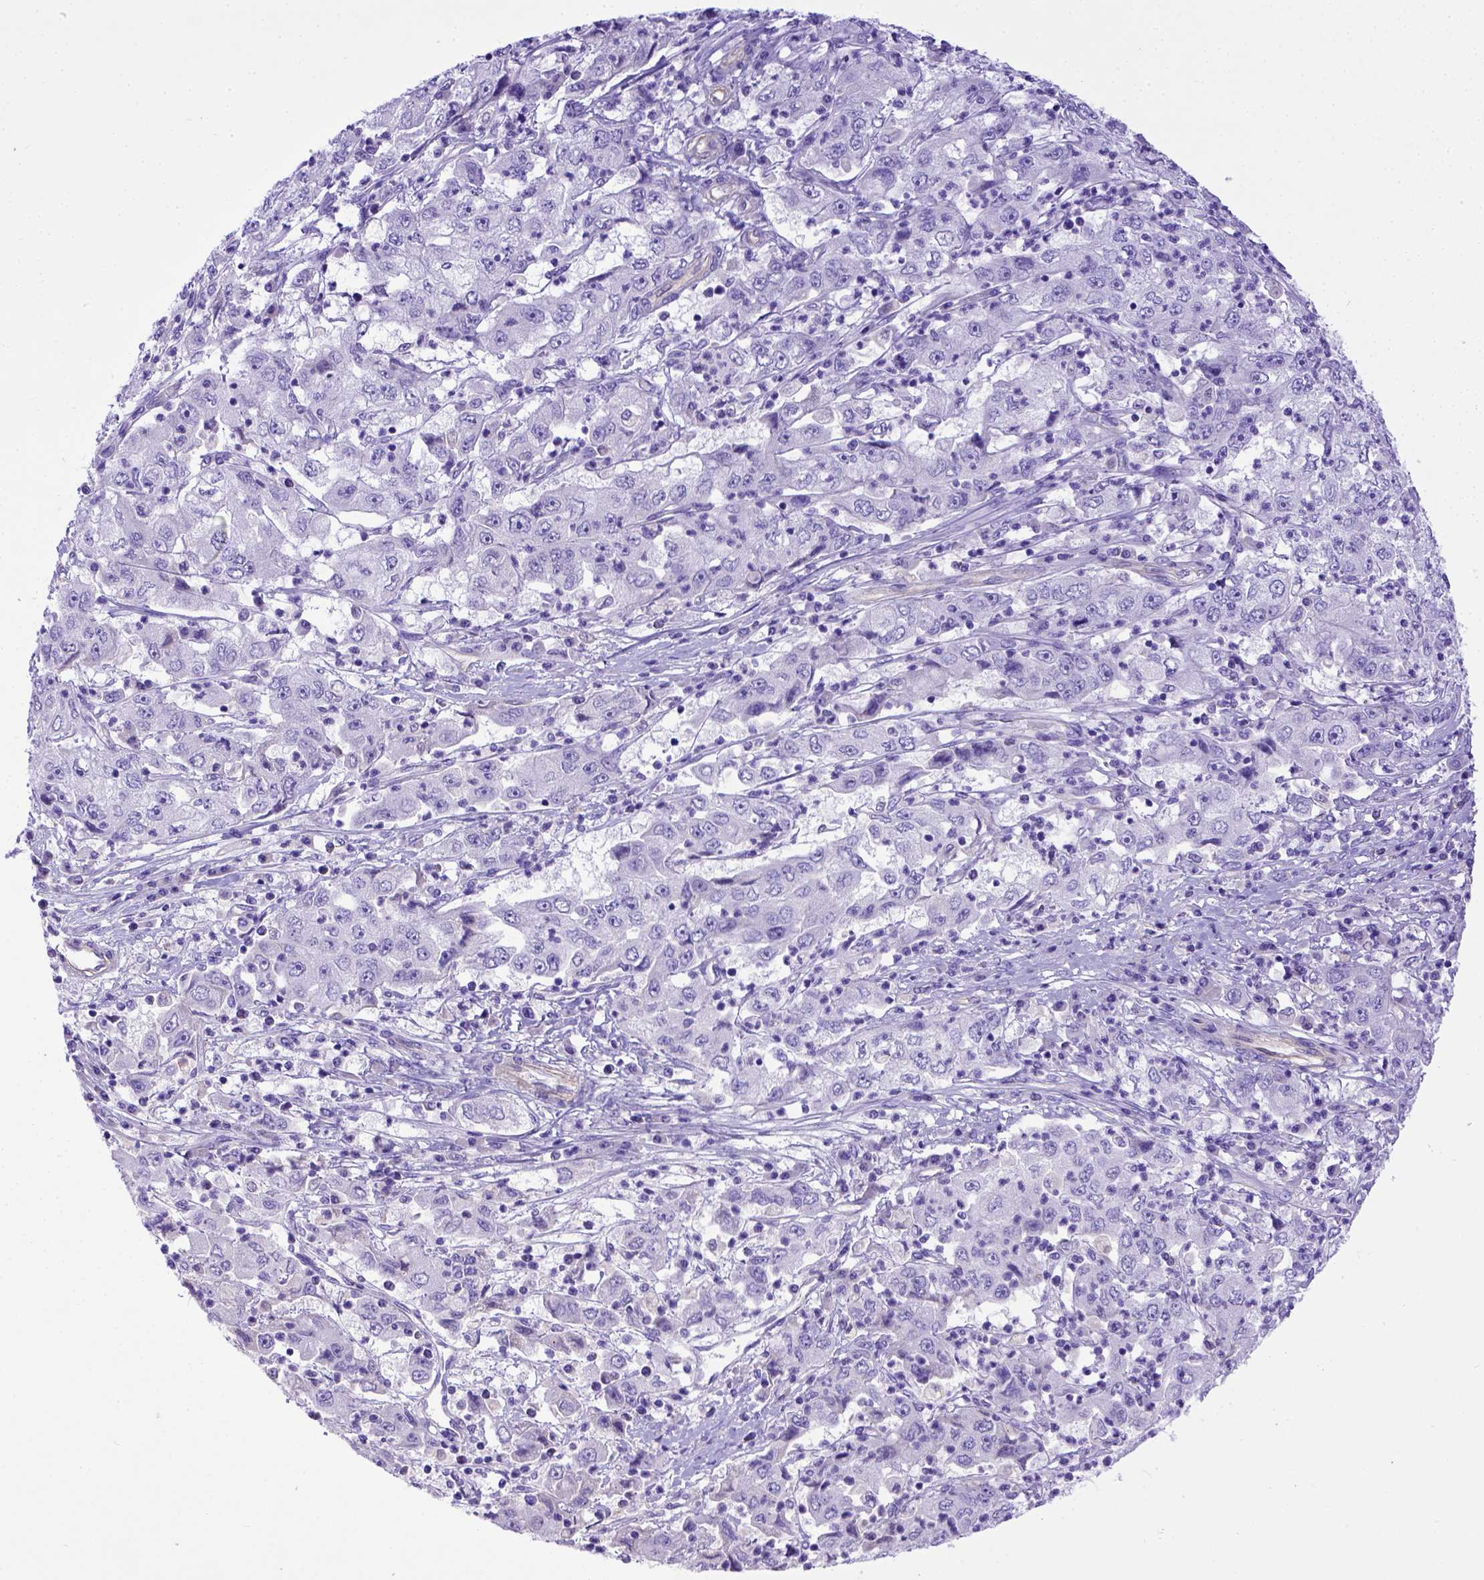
{"staining": {"intensity": "negative", "quantity": "none", "location": "none"}, "tissue": "cervical cancer", "cell_type": "Tumor cells", "image_type": "cancer", "snomed": [{"axis": "morphology", "description": "Squamous cell carcinoma, NOS"}, {"axis": "topography", "description": "Cervix"}], "caption": "Protein analysis of squamous cell carcinoma (cervical) reveals no significant expression in tumor cells.", "gene": "LRRC18", "patient": {"sex": "female", "age": 36}}